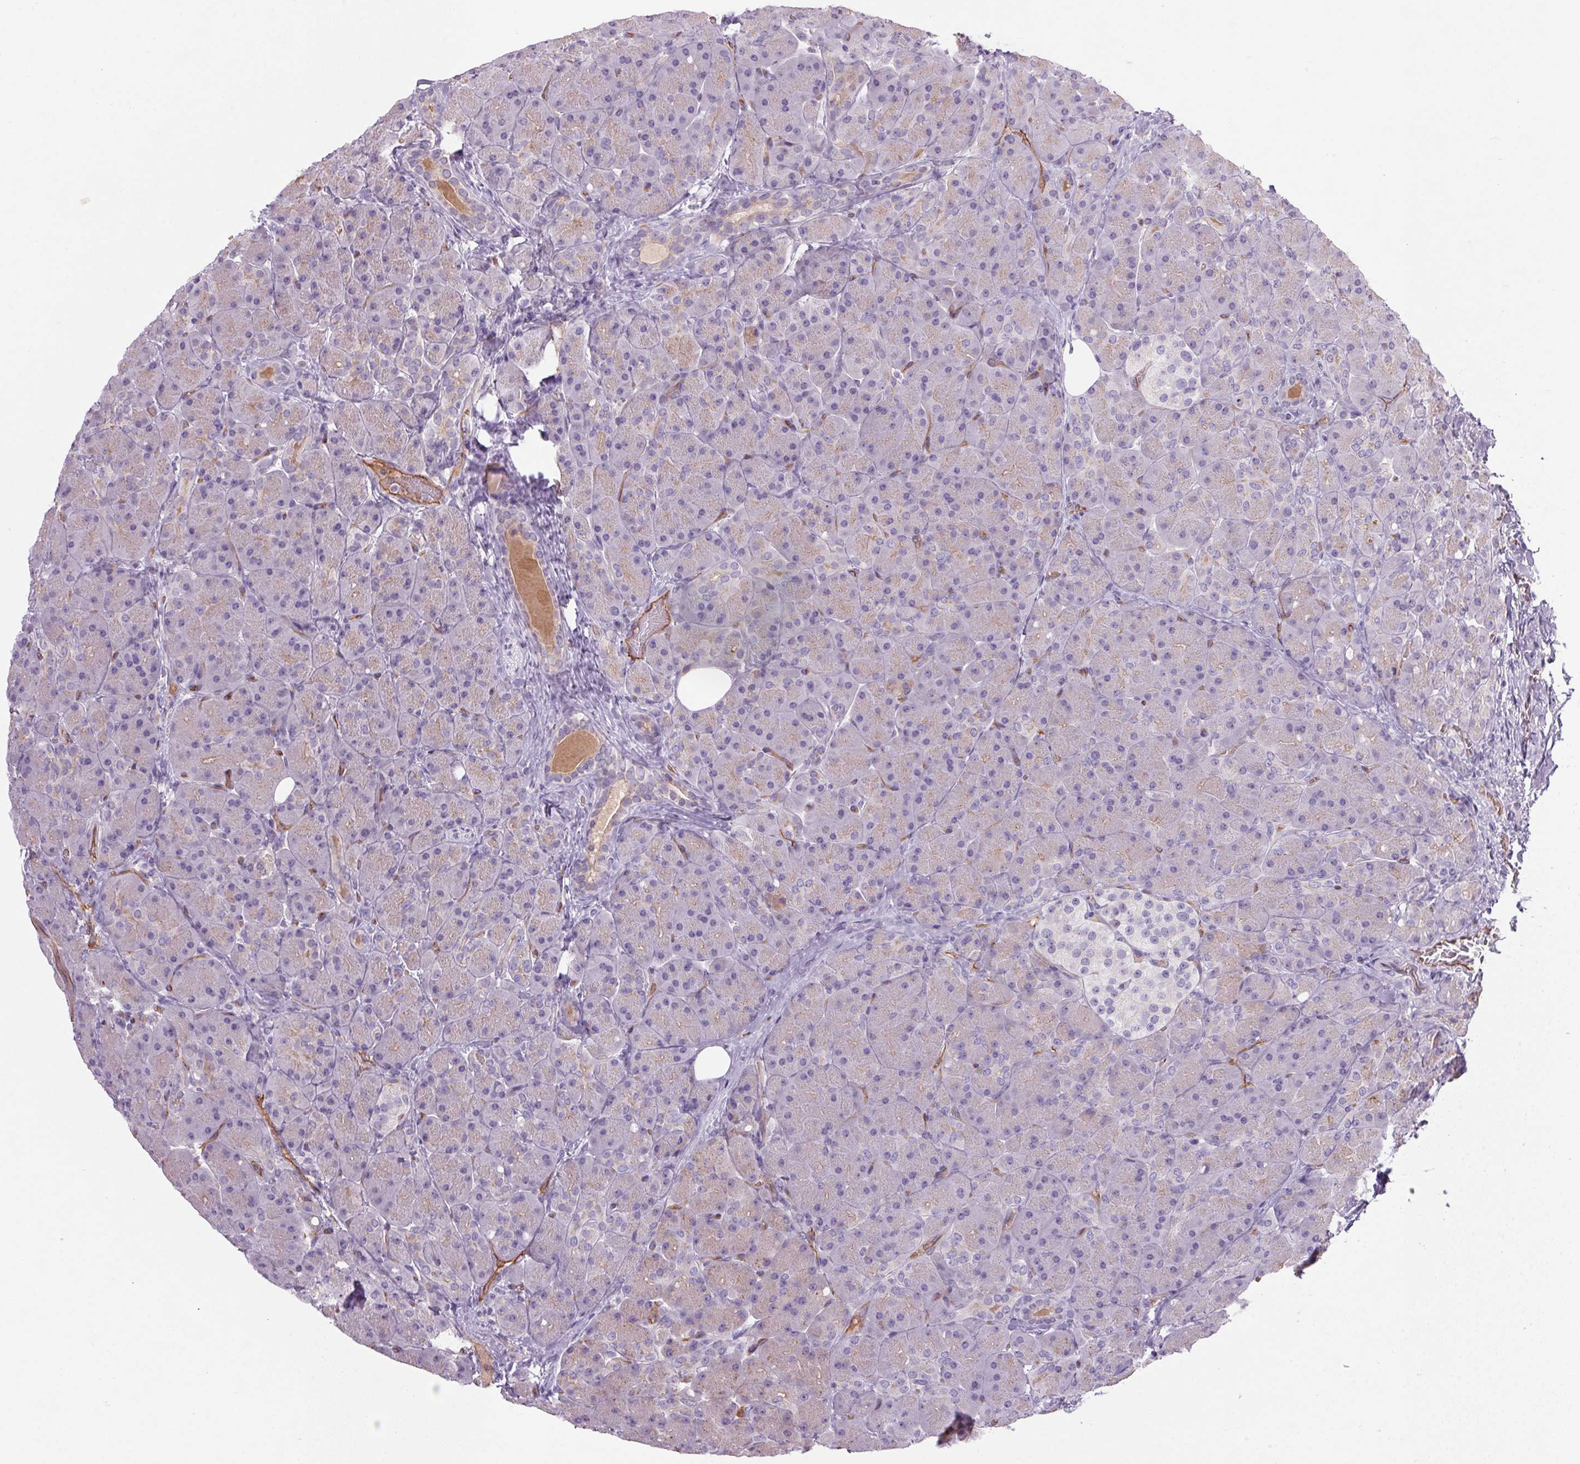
{"staining": {"intensity": "negative", "quantity": "none", "location": "none"}, "tissue": "pancreas", "cell_type": "Exocrine glandular cells", "image_type": "normal", "snomed": [{"axis": "morphology", "description": "Normal tissue, NOS"}, {"axis": "topography", "description": "Pancreas"}], "caption": "Pancreas stained for a protein using immunohistochemistry demonstrates no staining exocrine glandular cells.", "gene": "APOC4", "patient": {"sex": "male", "age": 55}}